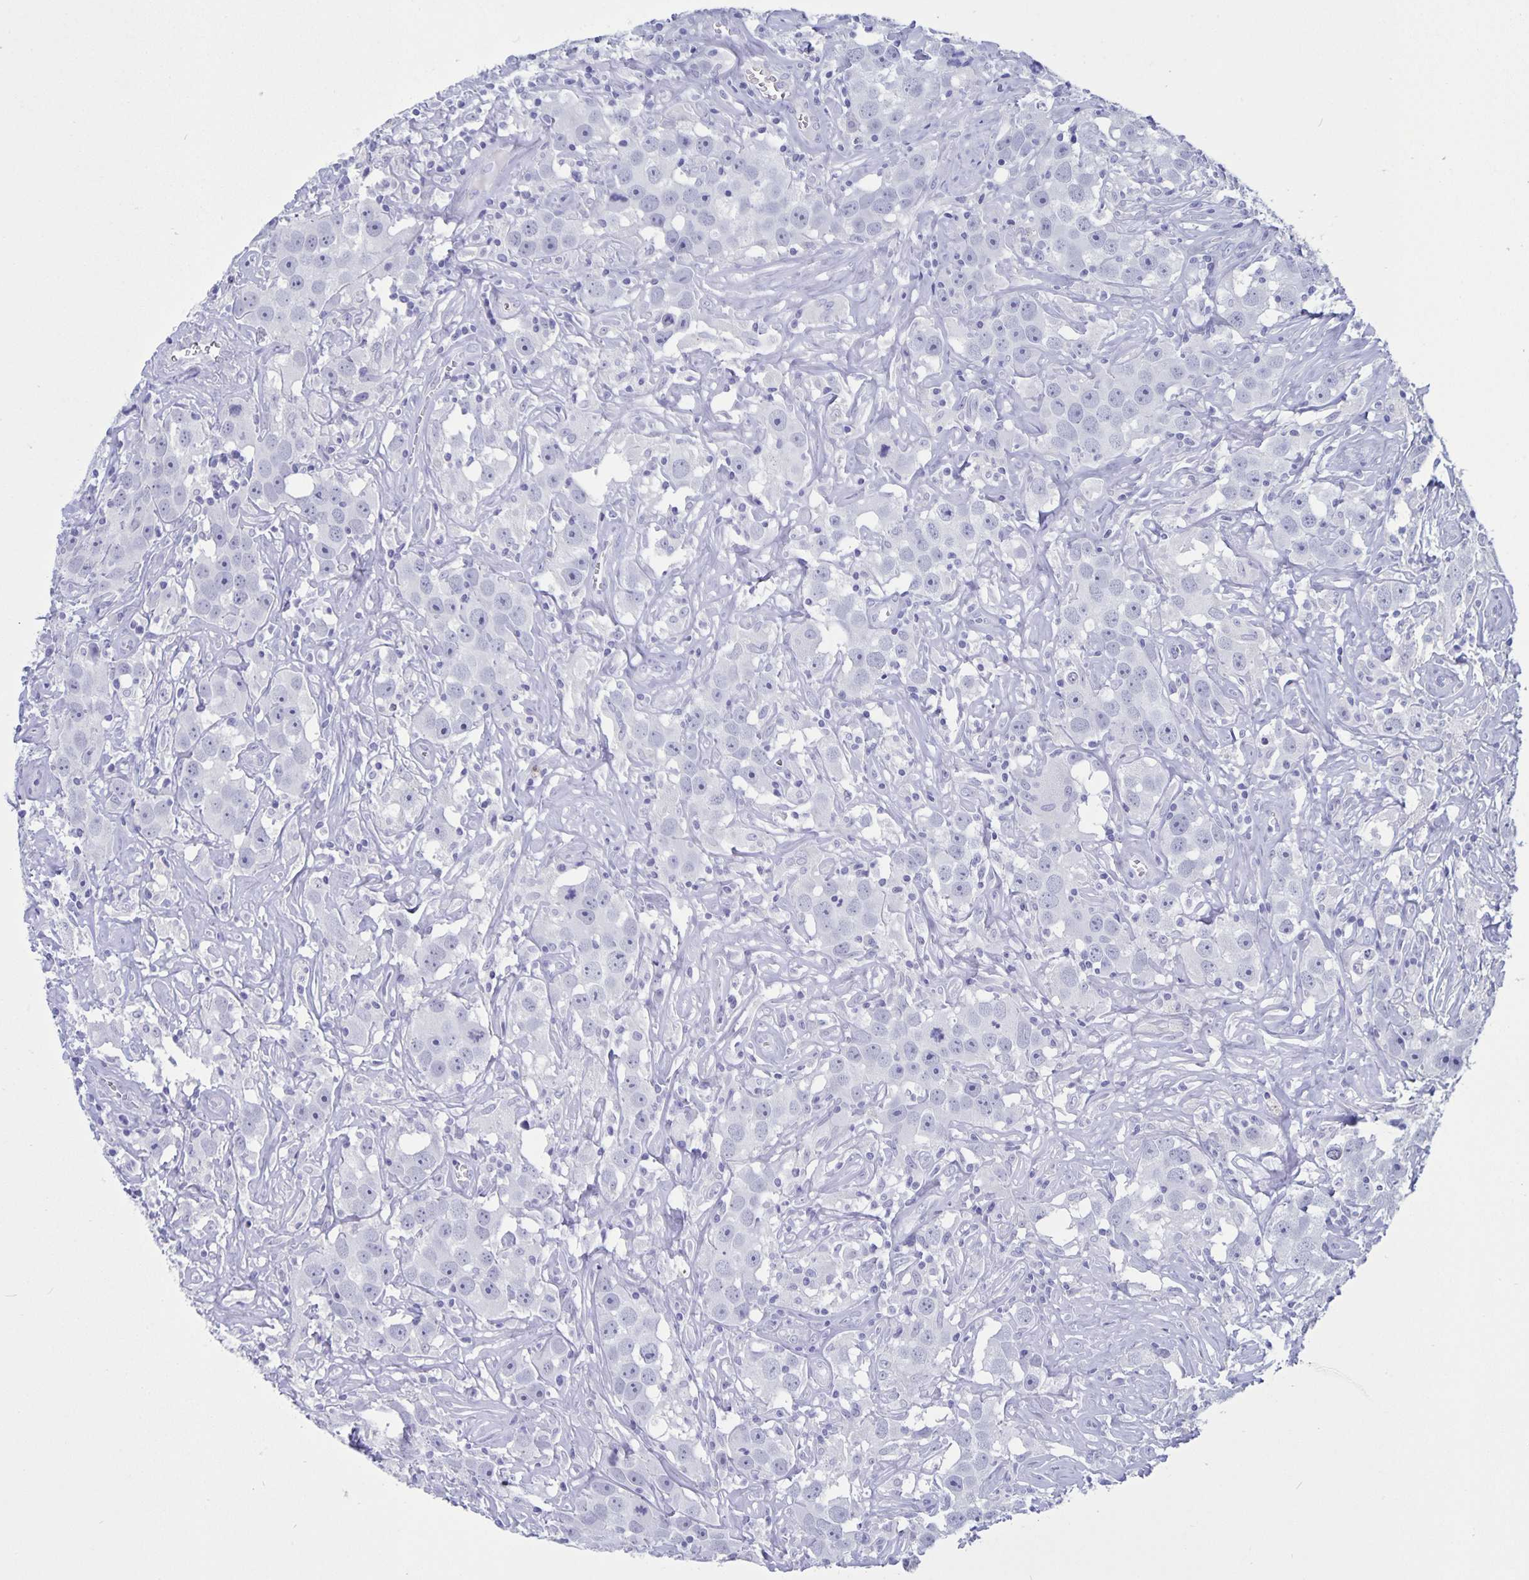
{"staining": {"intensity": "negative", "quantity": "none", "location": "none"}, "tissue": "testis cancer", "cell_type": "Tumor cells", "image_type": "cancer", "snomed": [{"axis": "morphology", "description": "Seminoma, NOS"}, {"axis": "topography", "description": "Testis"}], "caption": "An immunohistochemistry image of testis seminoma is shown. There is no staining in tumor cells of testis seminoma.", "gene": "BPIFA3", "patient": {"sex": "male", "age": 49}}